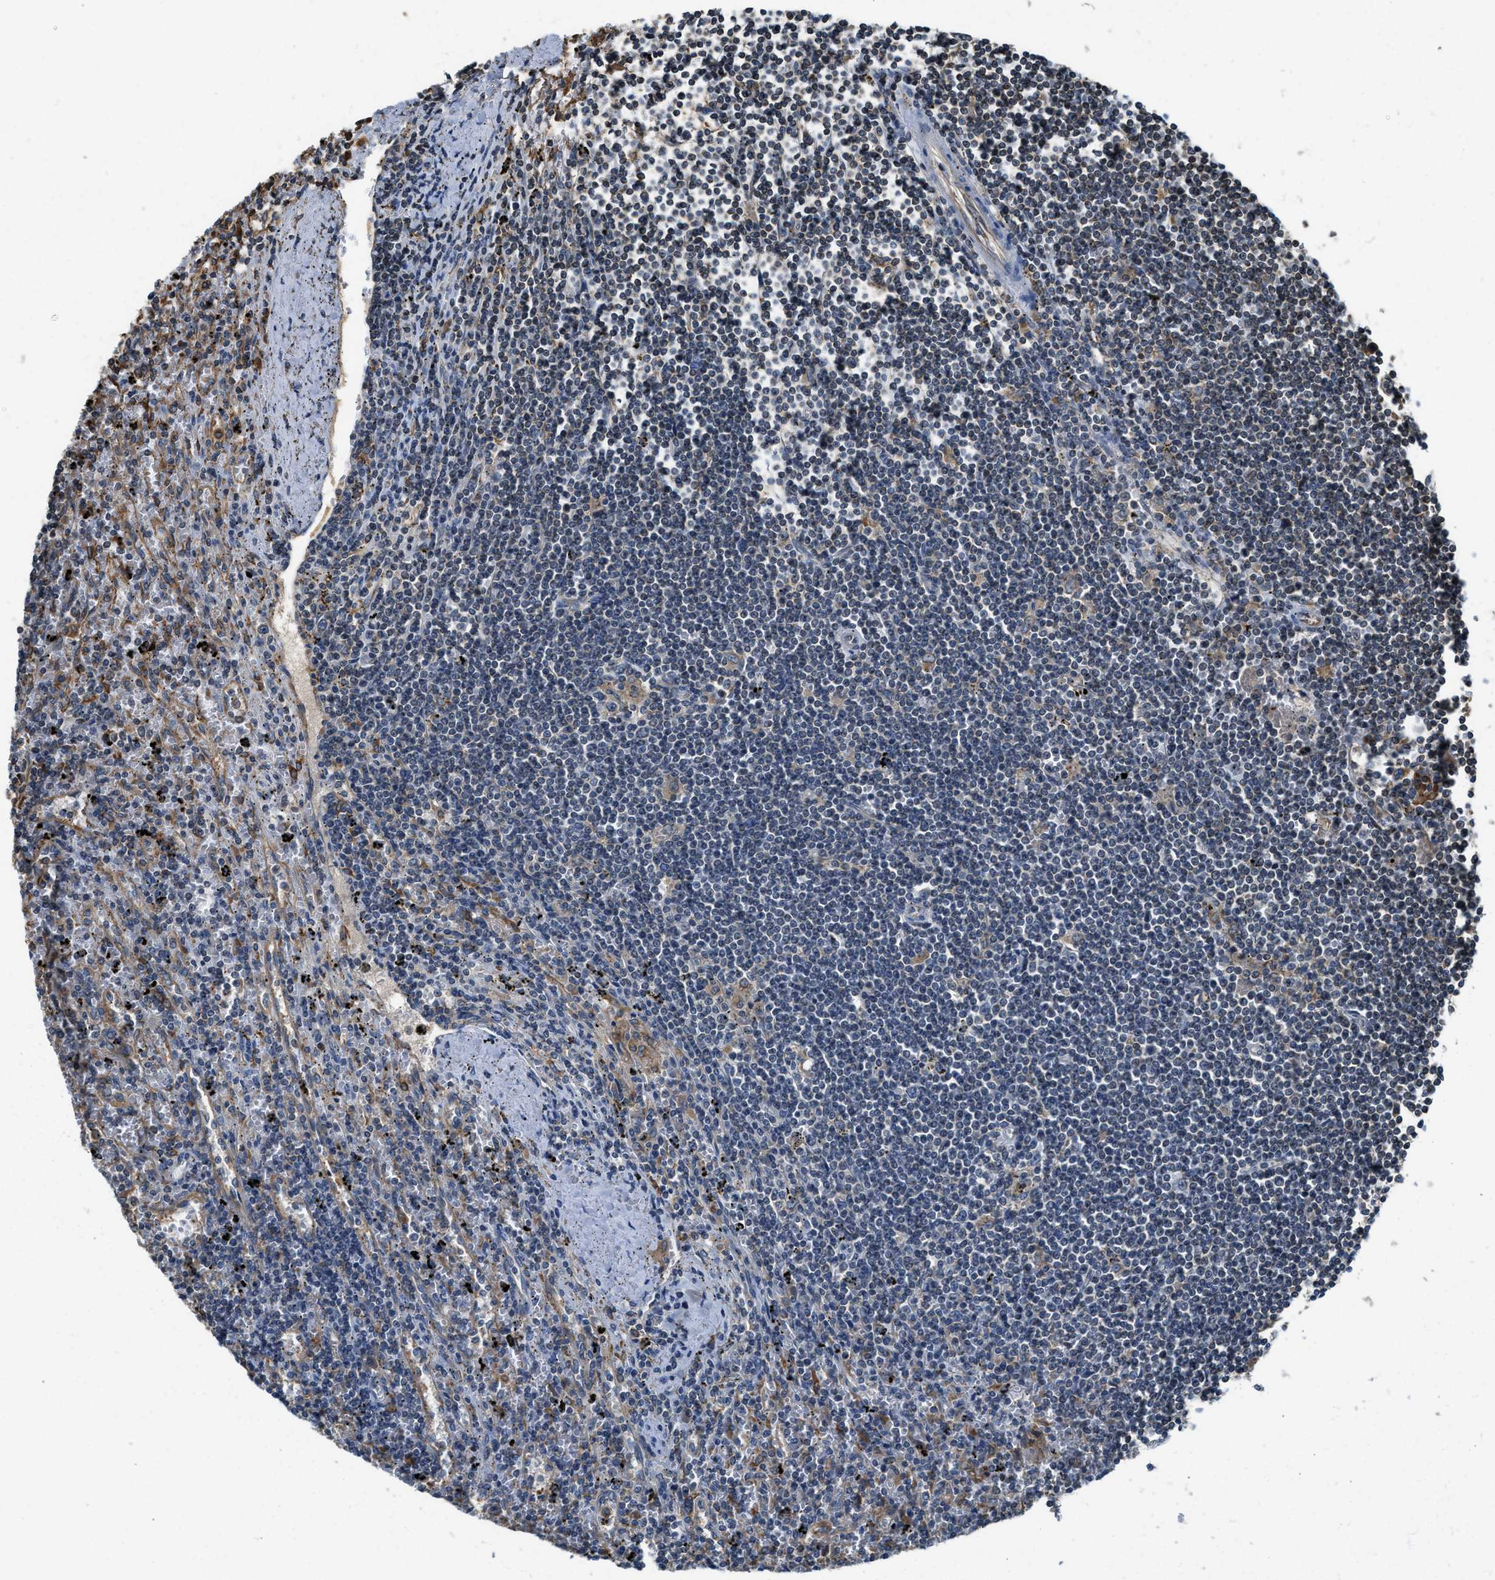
{"staining": {"intensity": "negative", "quantity": "none", "location": "none"}, "tissue": "lymphoma", "cell_type": "Tumor cells", "image_type": "cancer", "snomed": [{"axis": "morphology", "description": "Malignant lymphoma, non-Hodgkin's type, Low grade"}, {"axis": "topography", "description": "Spleen"}], "caption": "This is an immunohistochemistry histopathology image of human low-grade malignant lymphoma, non-Hodgkin's type. There is no expression in tumor cells.", "gene": "BCAP31", "patient": {"sex": "male", "age": 76}}